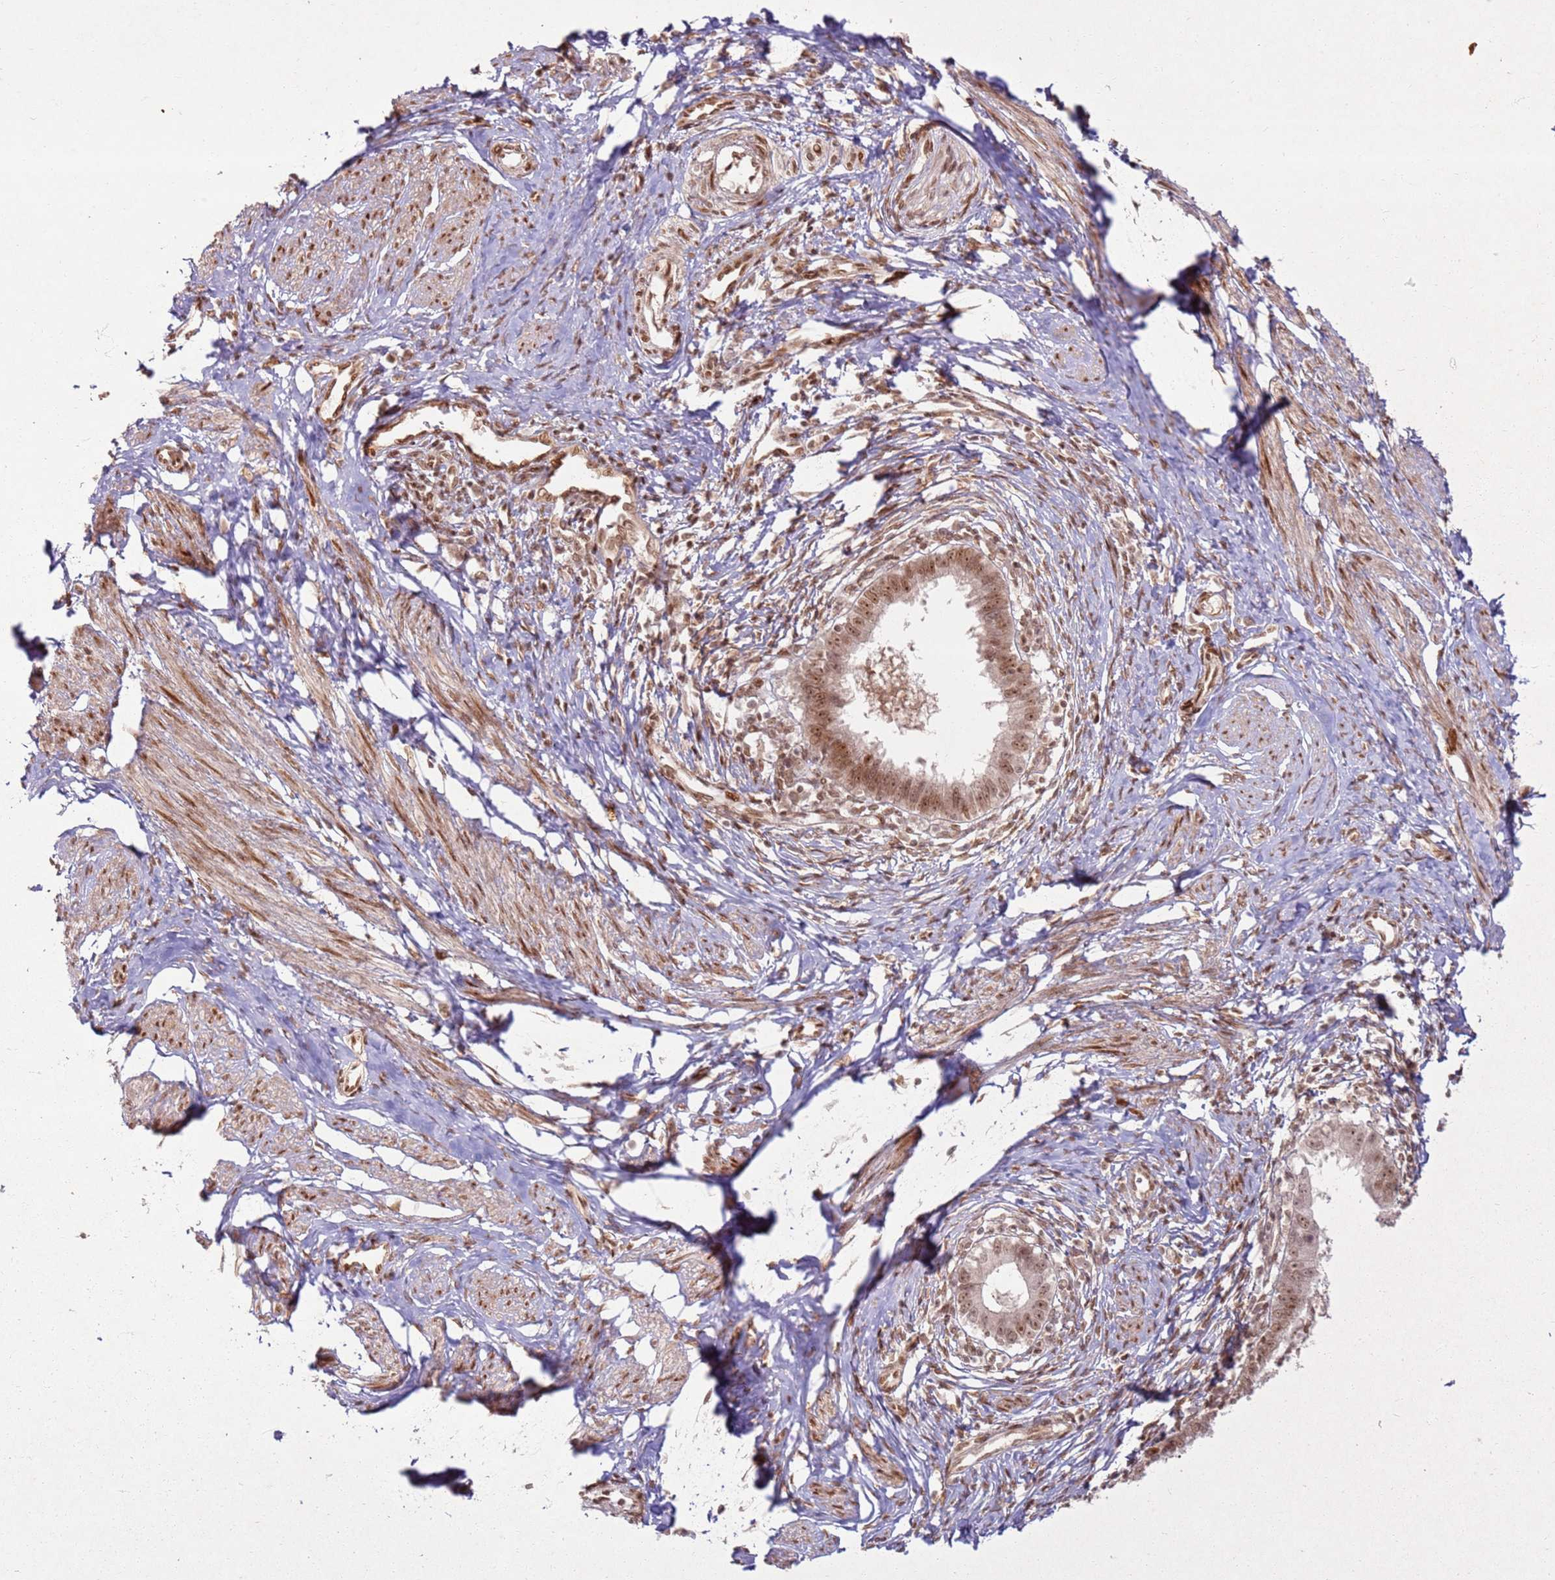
{"staining": {"intensity": "moderate", "quantity": ">75%", "location": "cytoplasmic/membranous,nuclear"}, "tissue": "cervical cancer", "cell_type": "Tumor cells", "image_type": "cancer", "snomed": [{"axis": "morphology", "description": "Adenocarcinoma, NOS"}, {"axis": "topography", "description": "Cervix"}], "caption": "Cervical adenocarcinoma tissue displays moderate cytoplasmic/membranous and nuclear expression in about >75% of tumor cells", "gene": "KLHL36", "patient": {"sex": "female", "age": 36}}